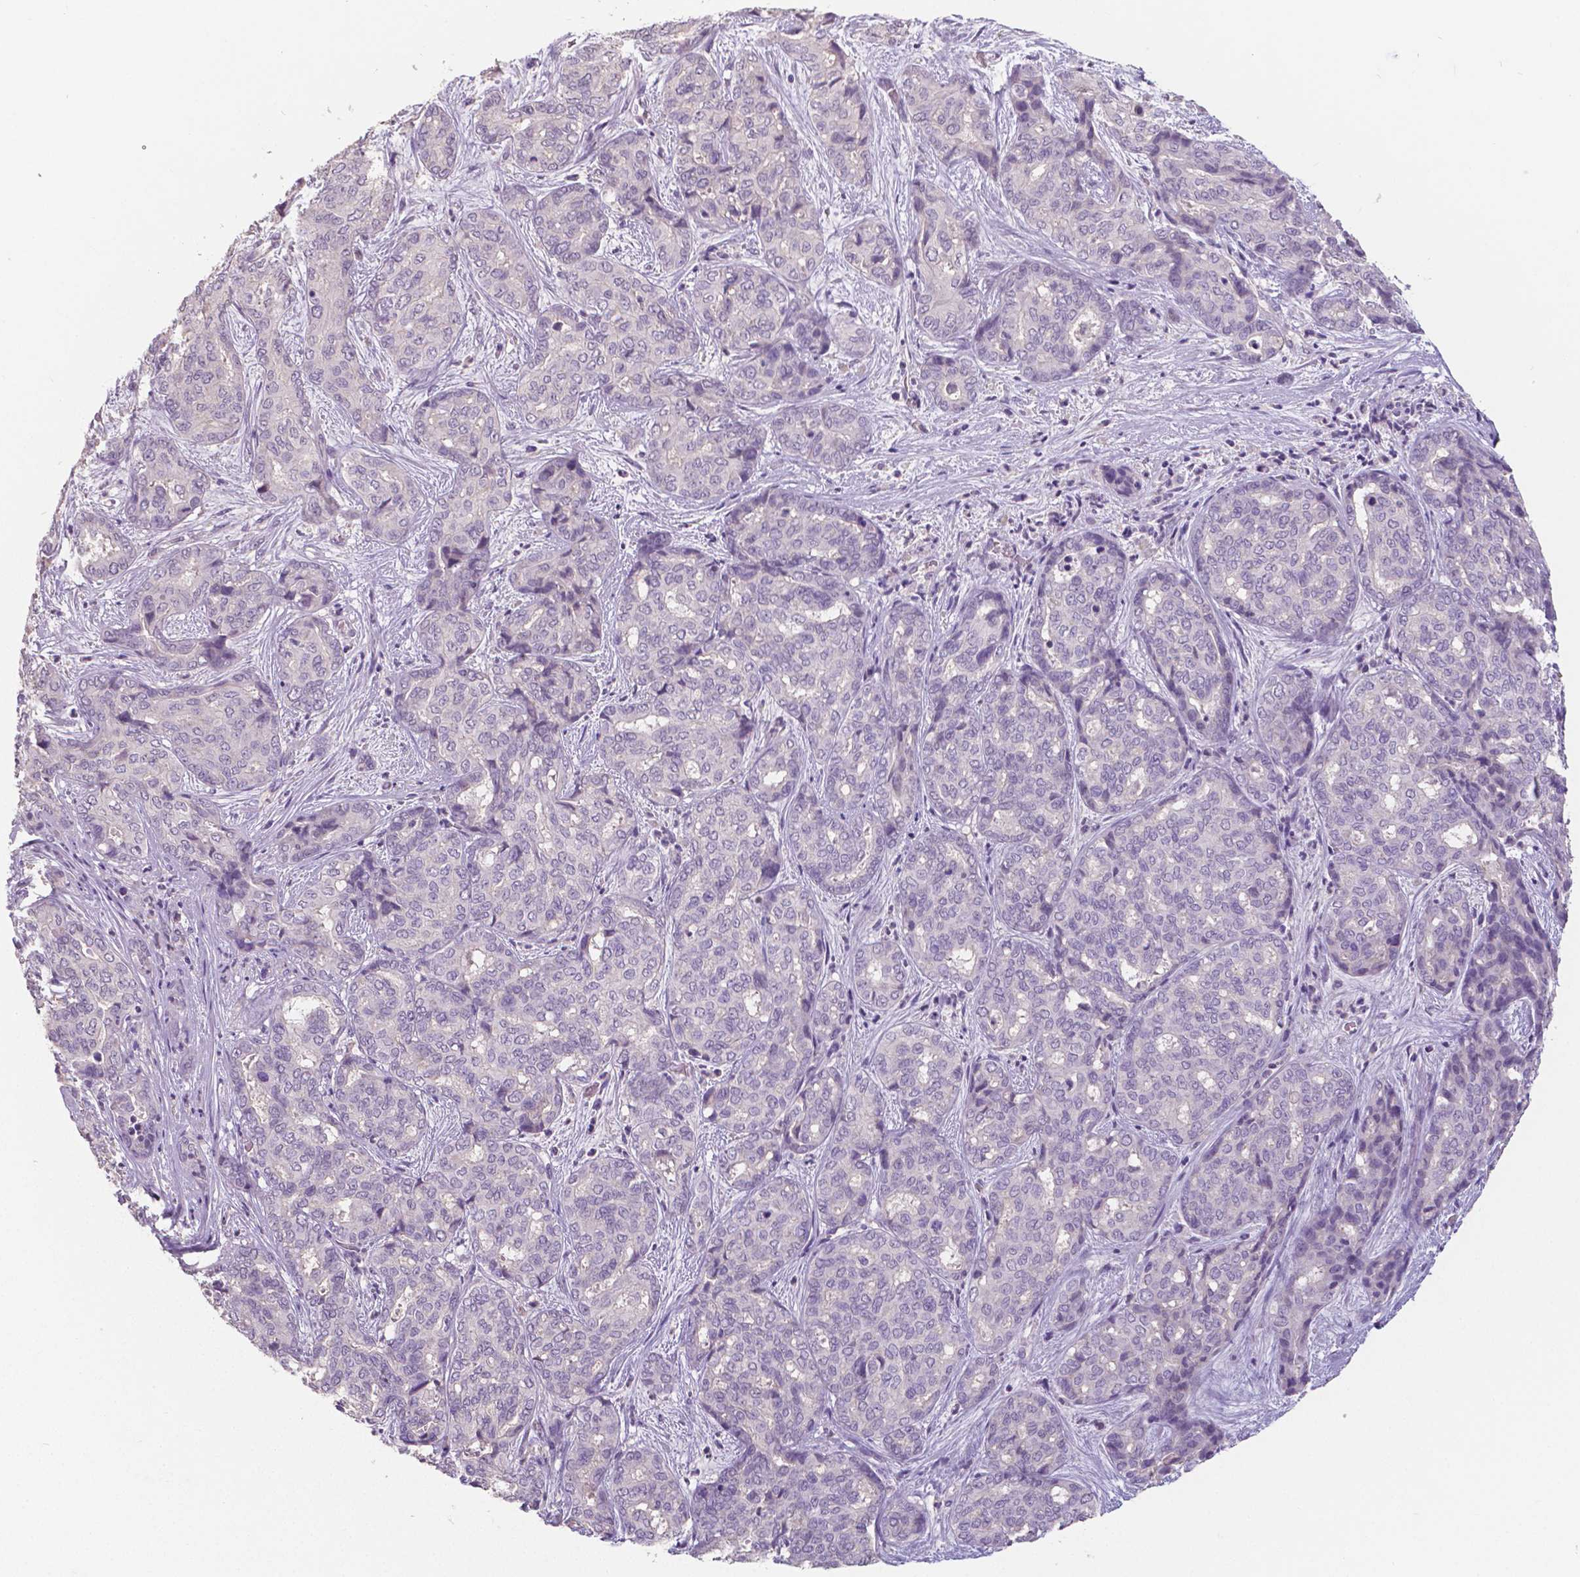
{"staining": {"intensity": "negative", "quantity": "none", "location": "none"}, "tissue": "liver cancer", "cell_type": "Tumor cells", "image_type": "cancer", "snomed": [{"axis": "morphology", "description": "Cholangiocarcinoma"}, {"axis": "topography", "description": "Liver"}], "caption": "High power microscopy micrograph of an IHC photomicrograph of liver cancer, revealing no significant positivity in tumor cells.", "gene": "CRMP1", "patient": {"sex": "female", "age": 64}}